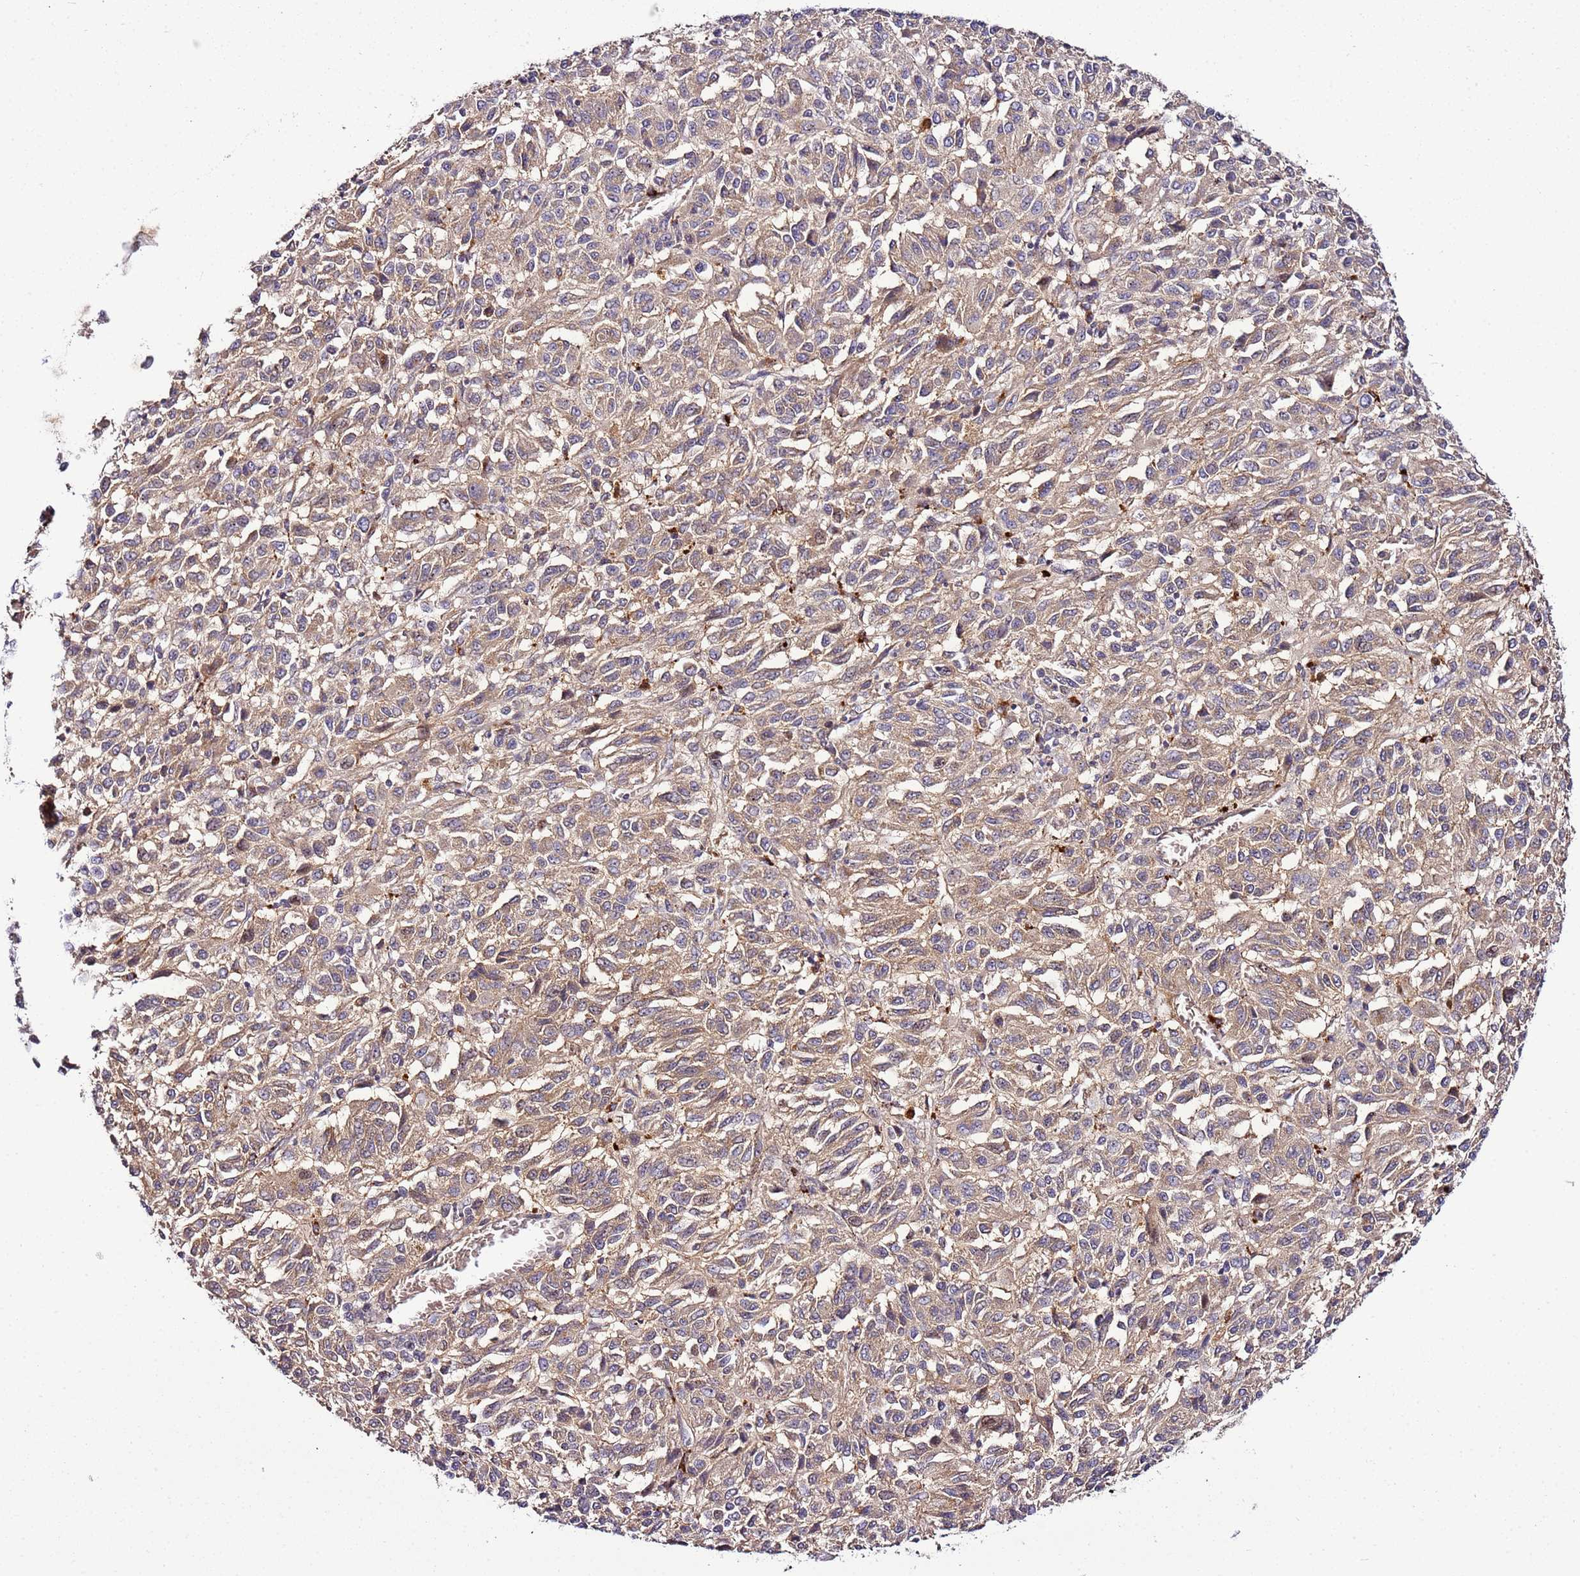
{"staining": {"intensity": "moderate", "quantity": ">75%", "location": "cytoplasmic/membranous"}, "tissue": "melanoma", "cell_type": "Tumor cells", "image_type": "cancer", "snomed": [{"axis": "morphology", "description": "Malignant melanoma, Metastatic site"}, {"axis": "topography", "description": "Lung"}], "caption": "IHC of malignant melanoma (metastatic site) shows medium levels of moderate cytoplasmic/membranous staining in about >75% of tumor cells.", "gene": "PVRIG", "patient": {"sex": "male", "age": 64}}